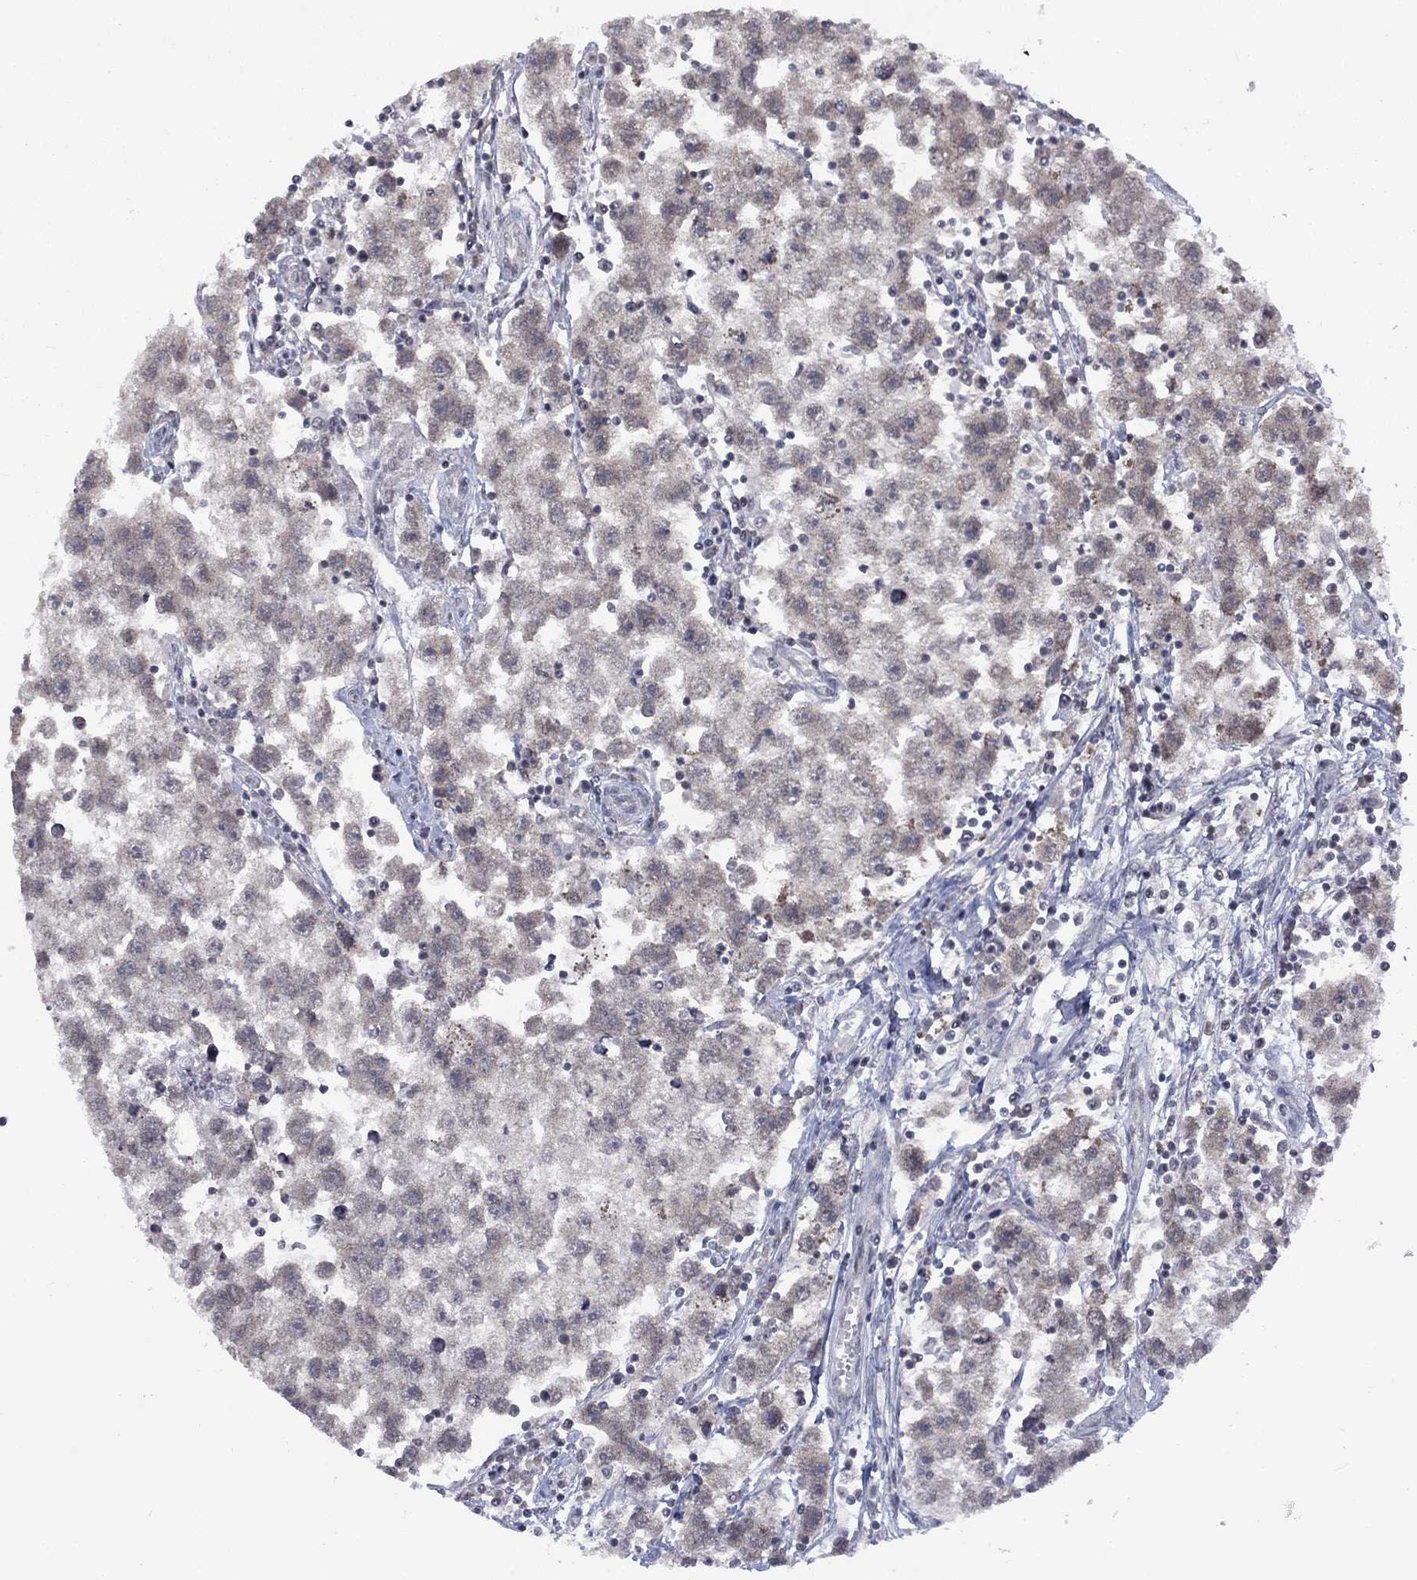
{"staining": {"intensity": "negative", "quantity": "none", "location": "none"}, "tissue": "testis cancer", "cell_type": "Tumor cells", "image_type": "cancer", "snomed": [{"axis": "morphology", "description": "Seminoma, NOS"}, {"axis": "topography", "description": "Testis"}], "caption": "Testis seminoma was stained to show a protein in brown. There is no significant expression in tumor cells. (DAB IHC, high magnification).", "gene": "SPATA33", "patient": {"sex": "male", "age": 30}}